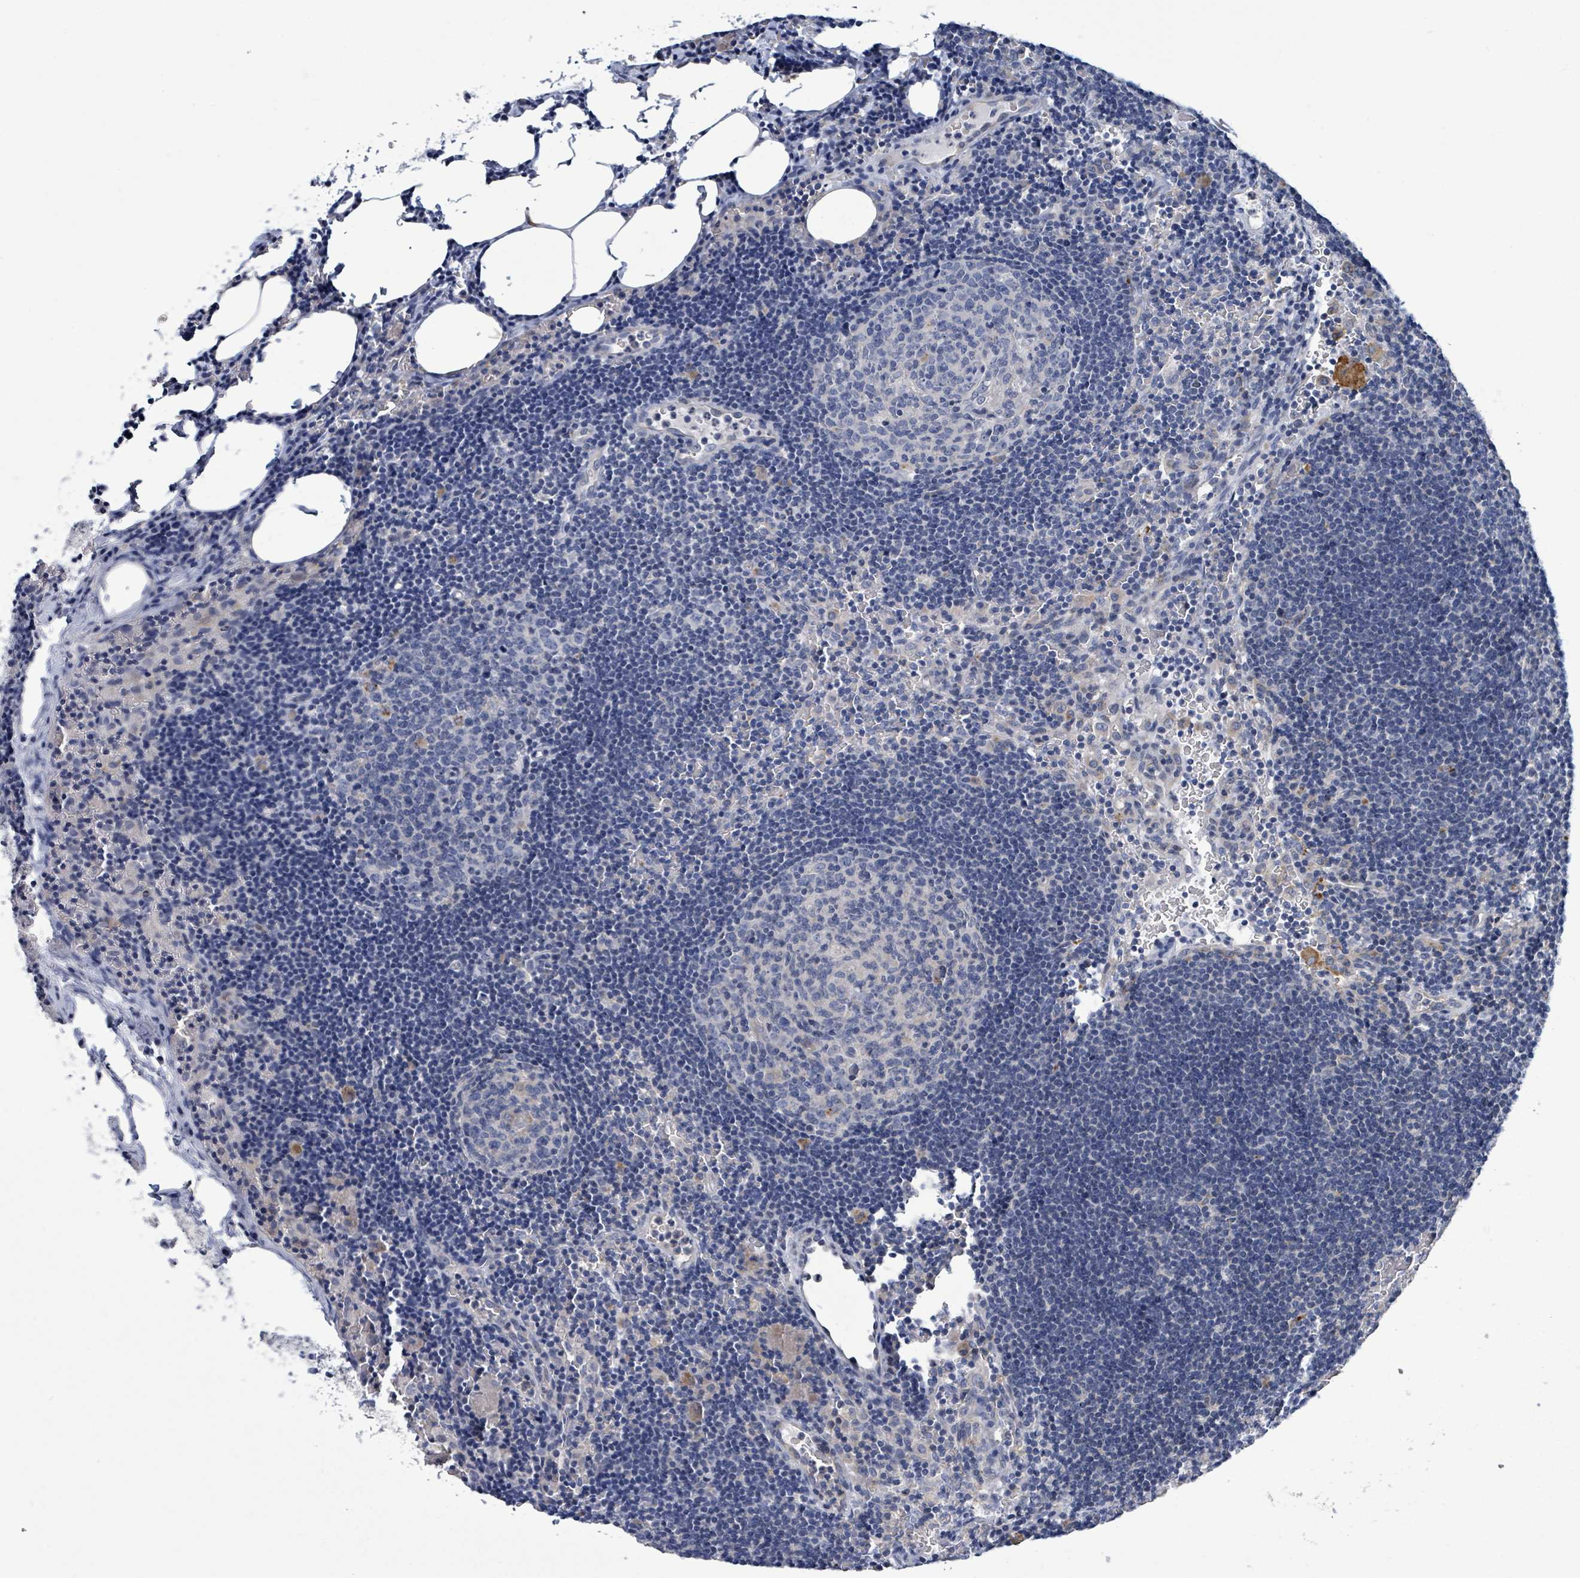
{"staining": {"intensity": "negative", "quantity": "none", "location": "none"}, "tissue": "lymph node", "cell_type": "Germinal center cells", "image_type": "normal", "snomed": [{"axis": "morphology", "description": "Normal tissue, NOS"}, {"axis": "topography", "description": "Lymph node"}], "caption": "DAB (3,3'-diaminobenzidine) immunohistochemical staining of benign lymph node displays no significant expression in germinal center cells. (Immunohistochemistry, brightfield microscopy, high magnification).", "gene": "C9orf152", "patient": {"sex": "male", "age": 62}}